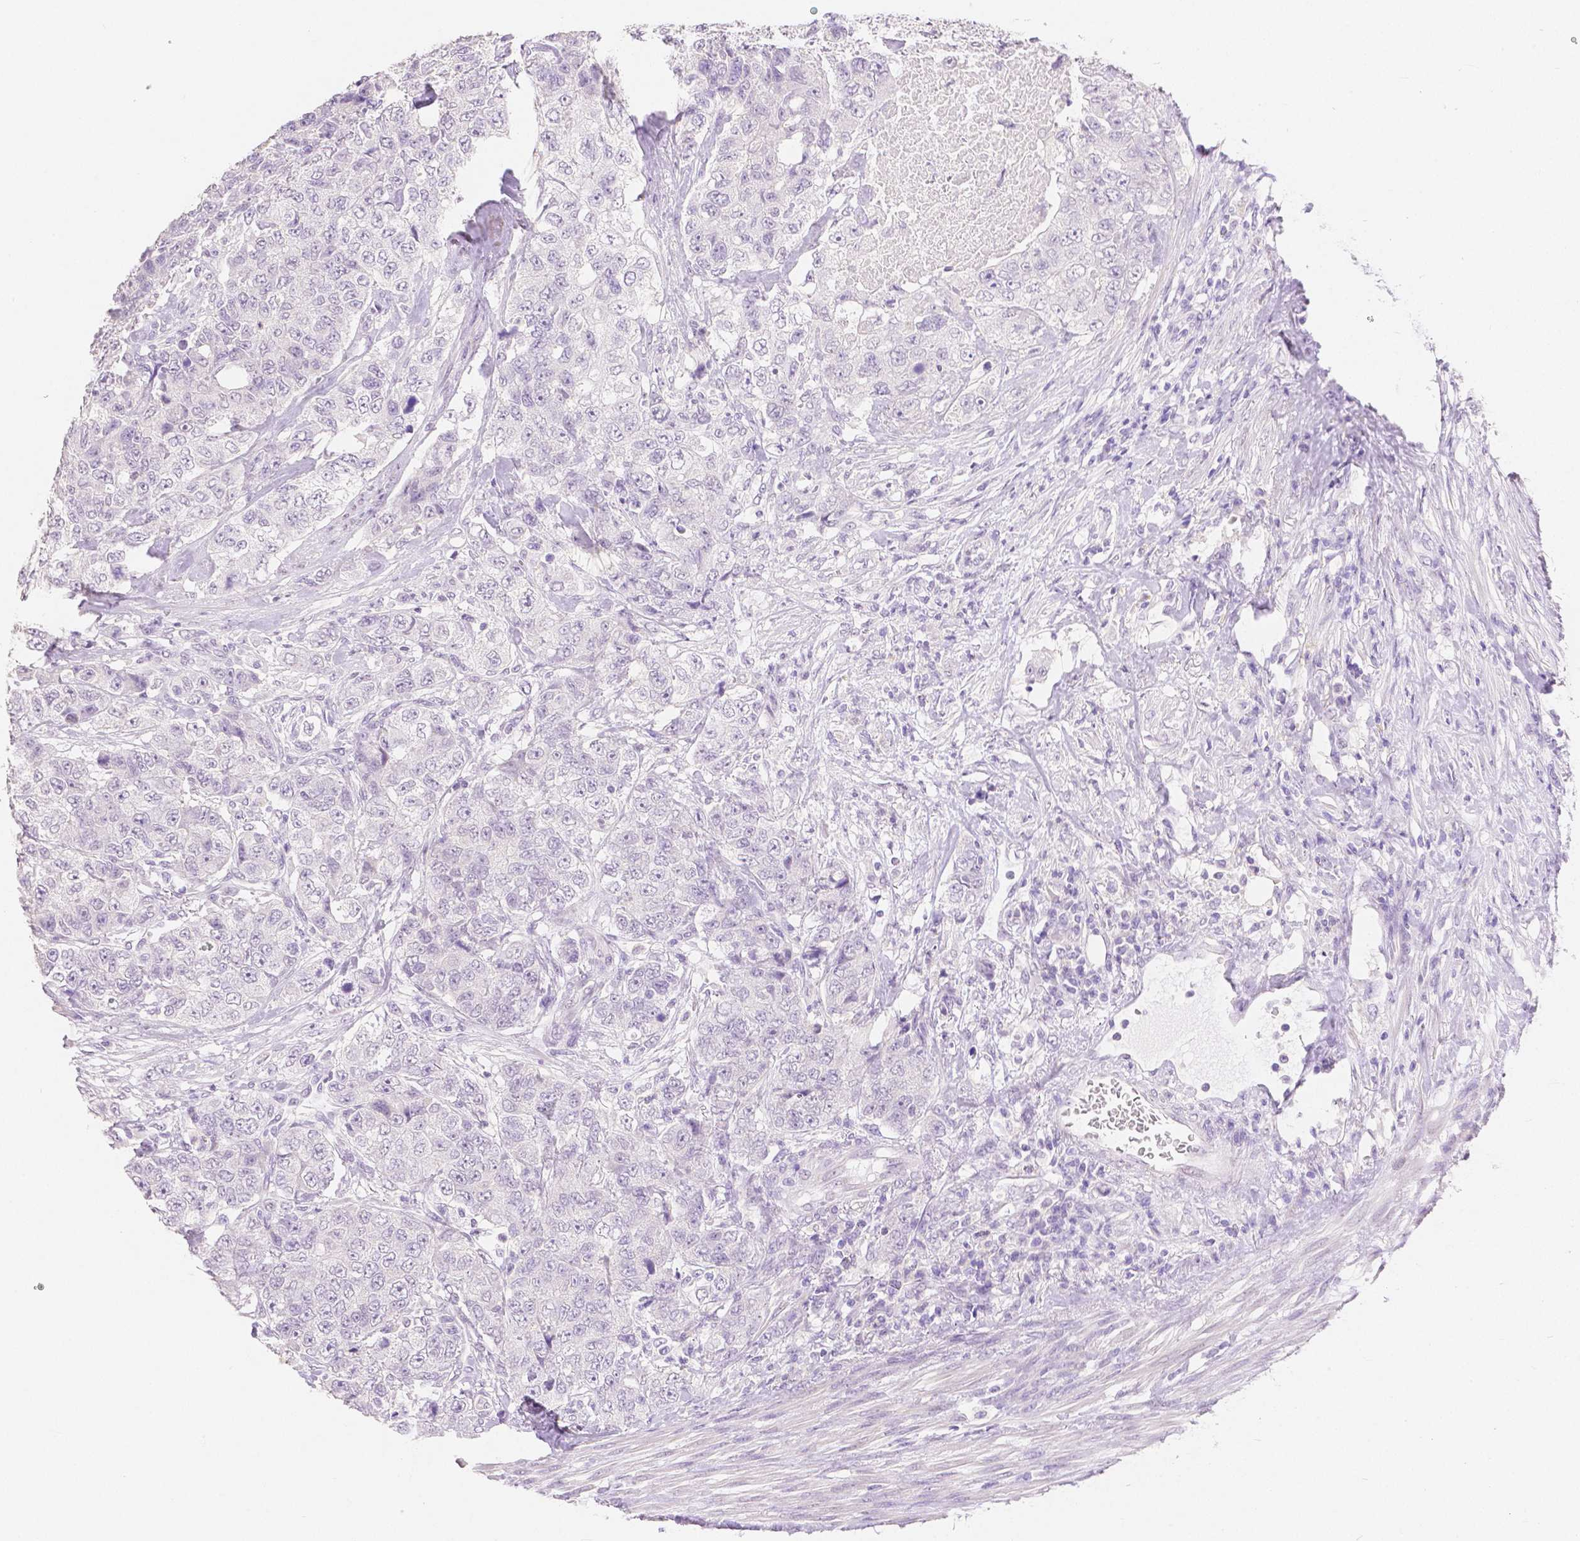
{"staining": {"intensity": "negative", "quantity": "none", "location": "none"}, "tissue": "urothelial cancer", "cell_type": "Tumor cells", "image_type": "cancer", "snomed": [{"axis": "morphology", "description": "Urothelial carcinoma, High grade"}, {"axis": "topography", "description": "Urinary bladder"}], "caption": "Tumor cells are negative for protein expression in human urothelial cancer.", "gene": "HNF1B", "patient": {"sex": "female", "age": 78}}